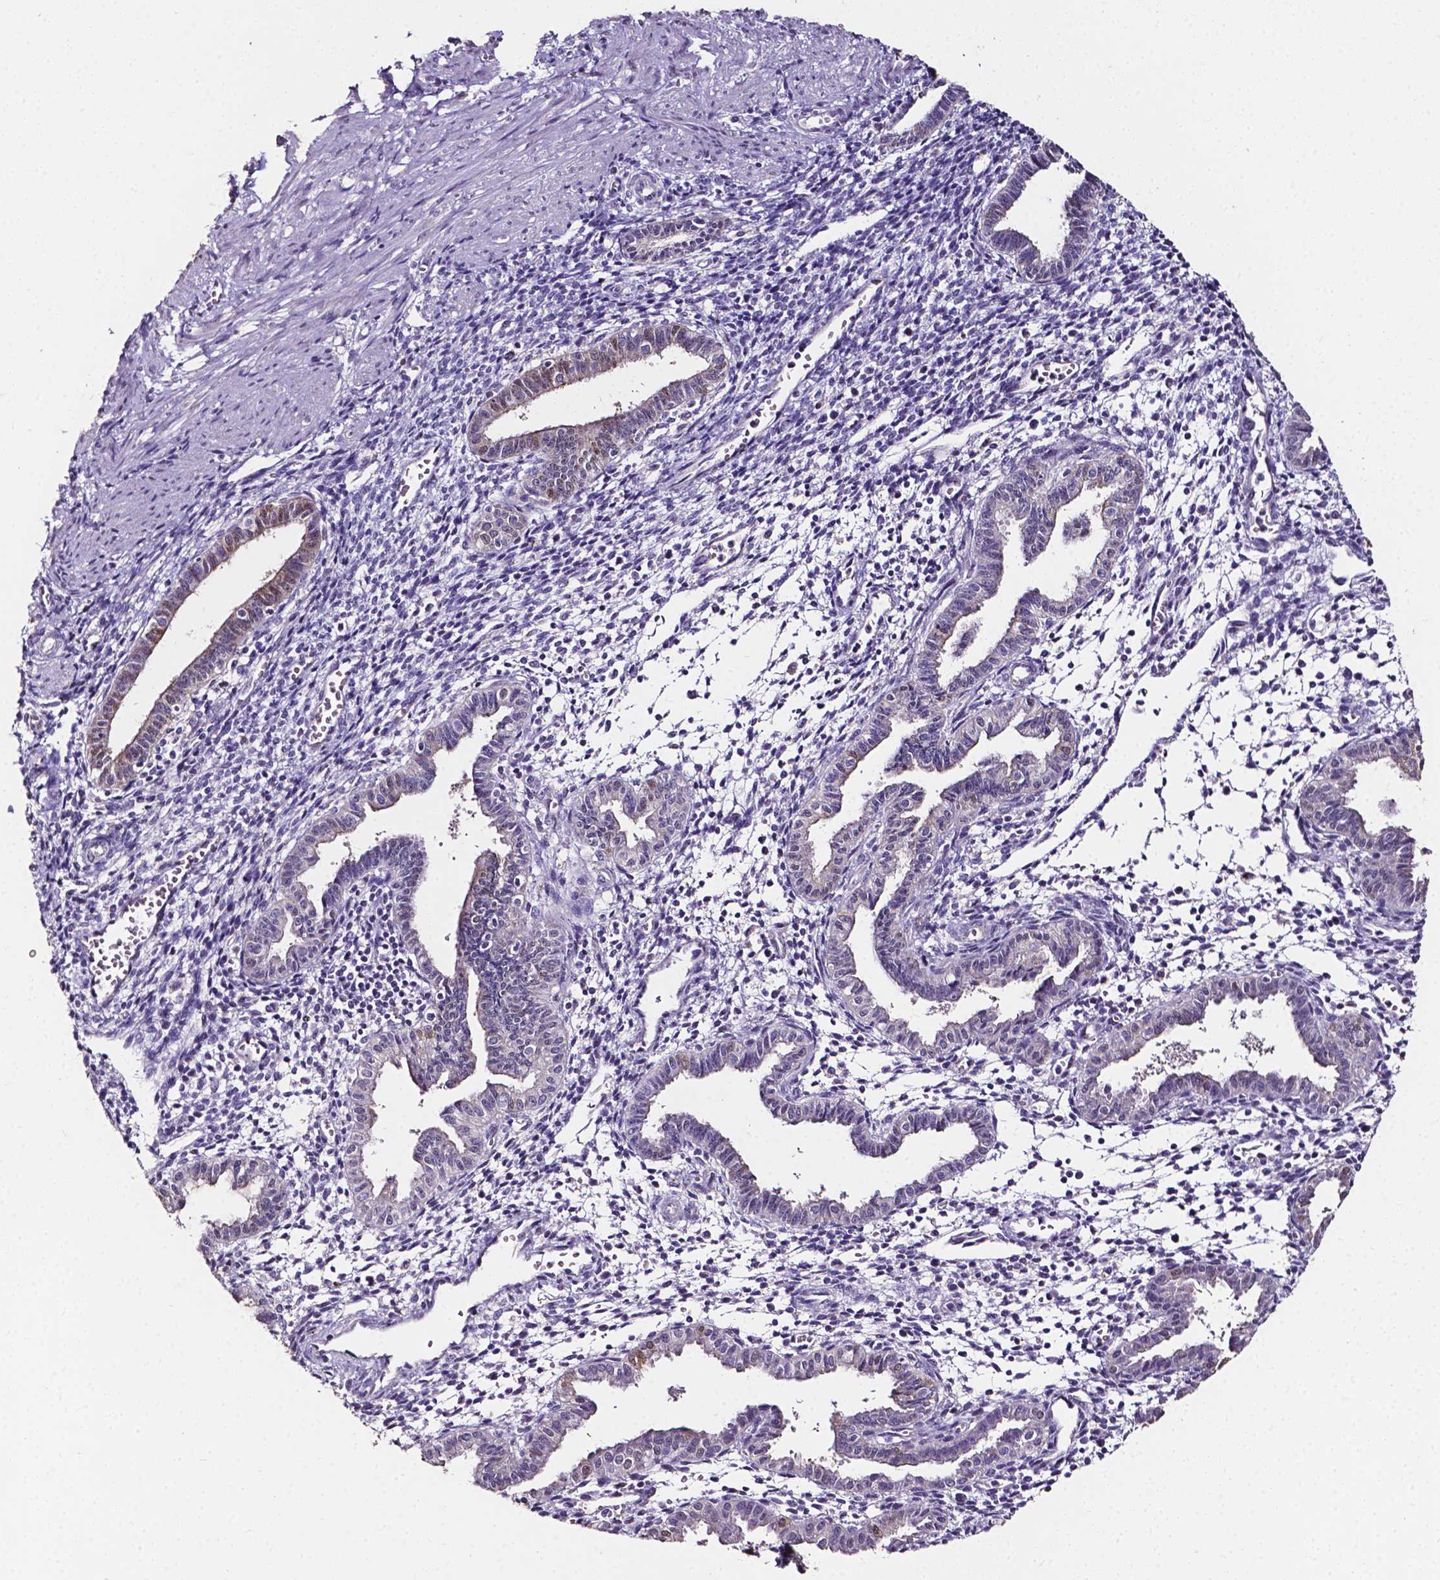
{"staining": {"intensity": "negative", "quantity": "none", "location": "none"}, "tissue": "endometrium", "cell_type": "Cells in endometrial stroma", "image_type": "normal", "snomed": [{"axis": "morphology", "description": "Normal tissue, NOS"}, {"axis": "topography", "description": "Endometrium"}], "caption": "Immunohistochemistry of normal human endometrium reveals no expression in cells in endometrial stroma. (DAB (3,3'-diaminobenzidine) immunohistochemistry visualized using brightfield microscopy, high magnification).", "gene": "PSAT1", "patient": {"sex": "female", "age": 37}}